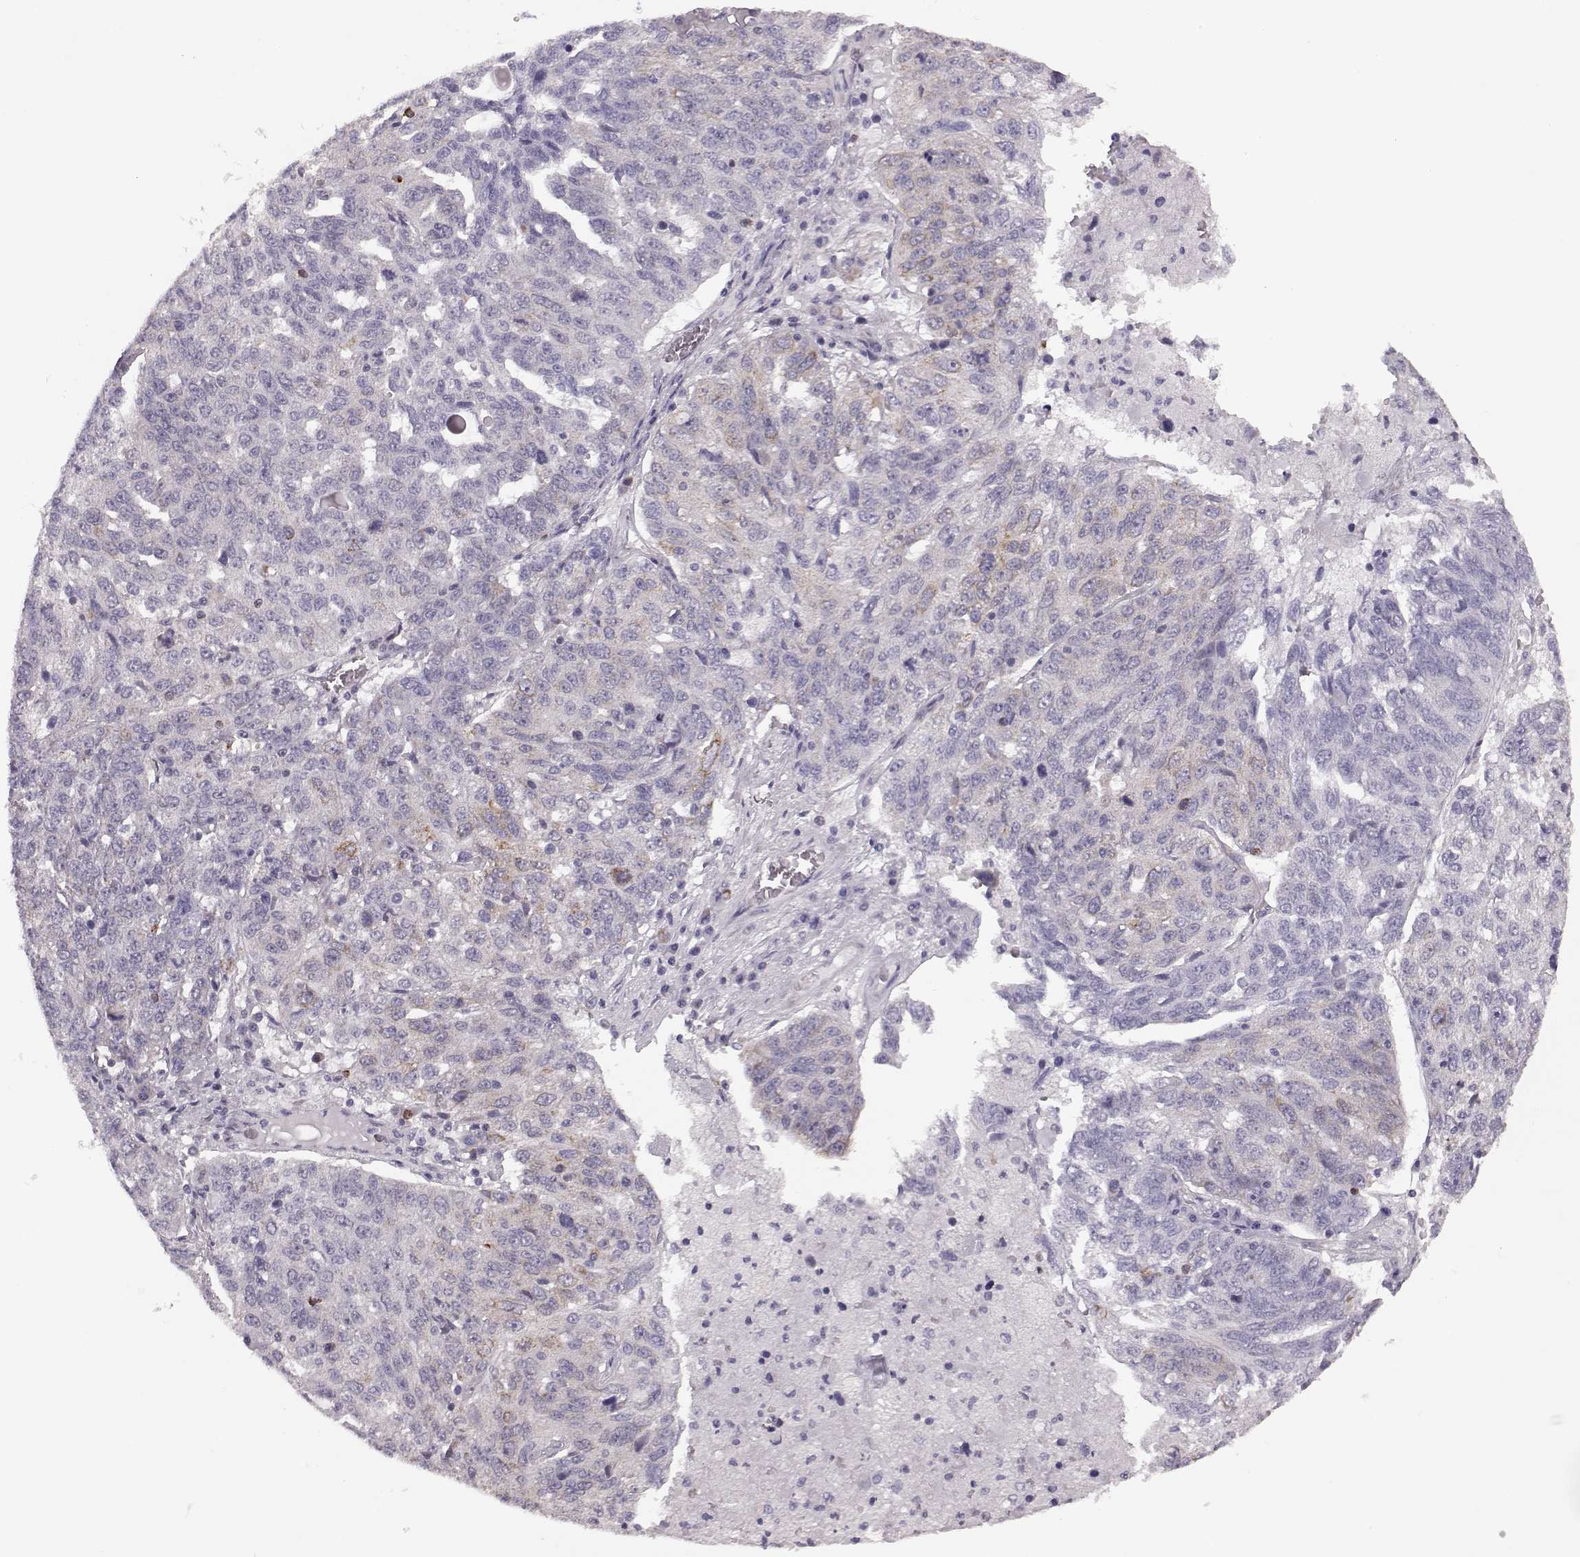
{"staining": {"intensity": "weak", "quantity": "<25%", "location": "cytoplasmic/membranous"}, "tissue": "ovarian cancer", "cell_type": "Tumor cells", "image_type": "cancer", "snomed": [{"axis": "morphology", "description": "Cystadenocarcinoma, serous, NOS"}, {"axis": "topography", "description": "Ovary"}], "caption": "The micrograph shows no staining of tumor cells in serous cystadenocarcinoma (ovarian).", "gene": "ELOVL5", "patient": {"sex": "female", "age": 71}}